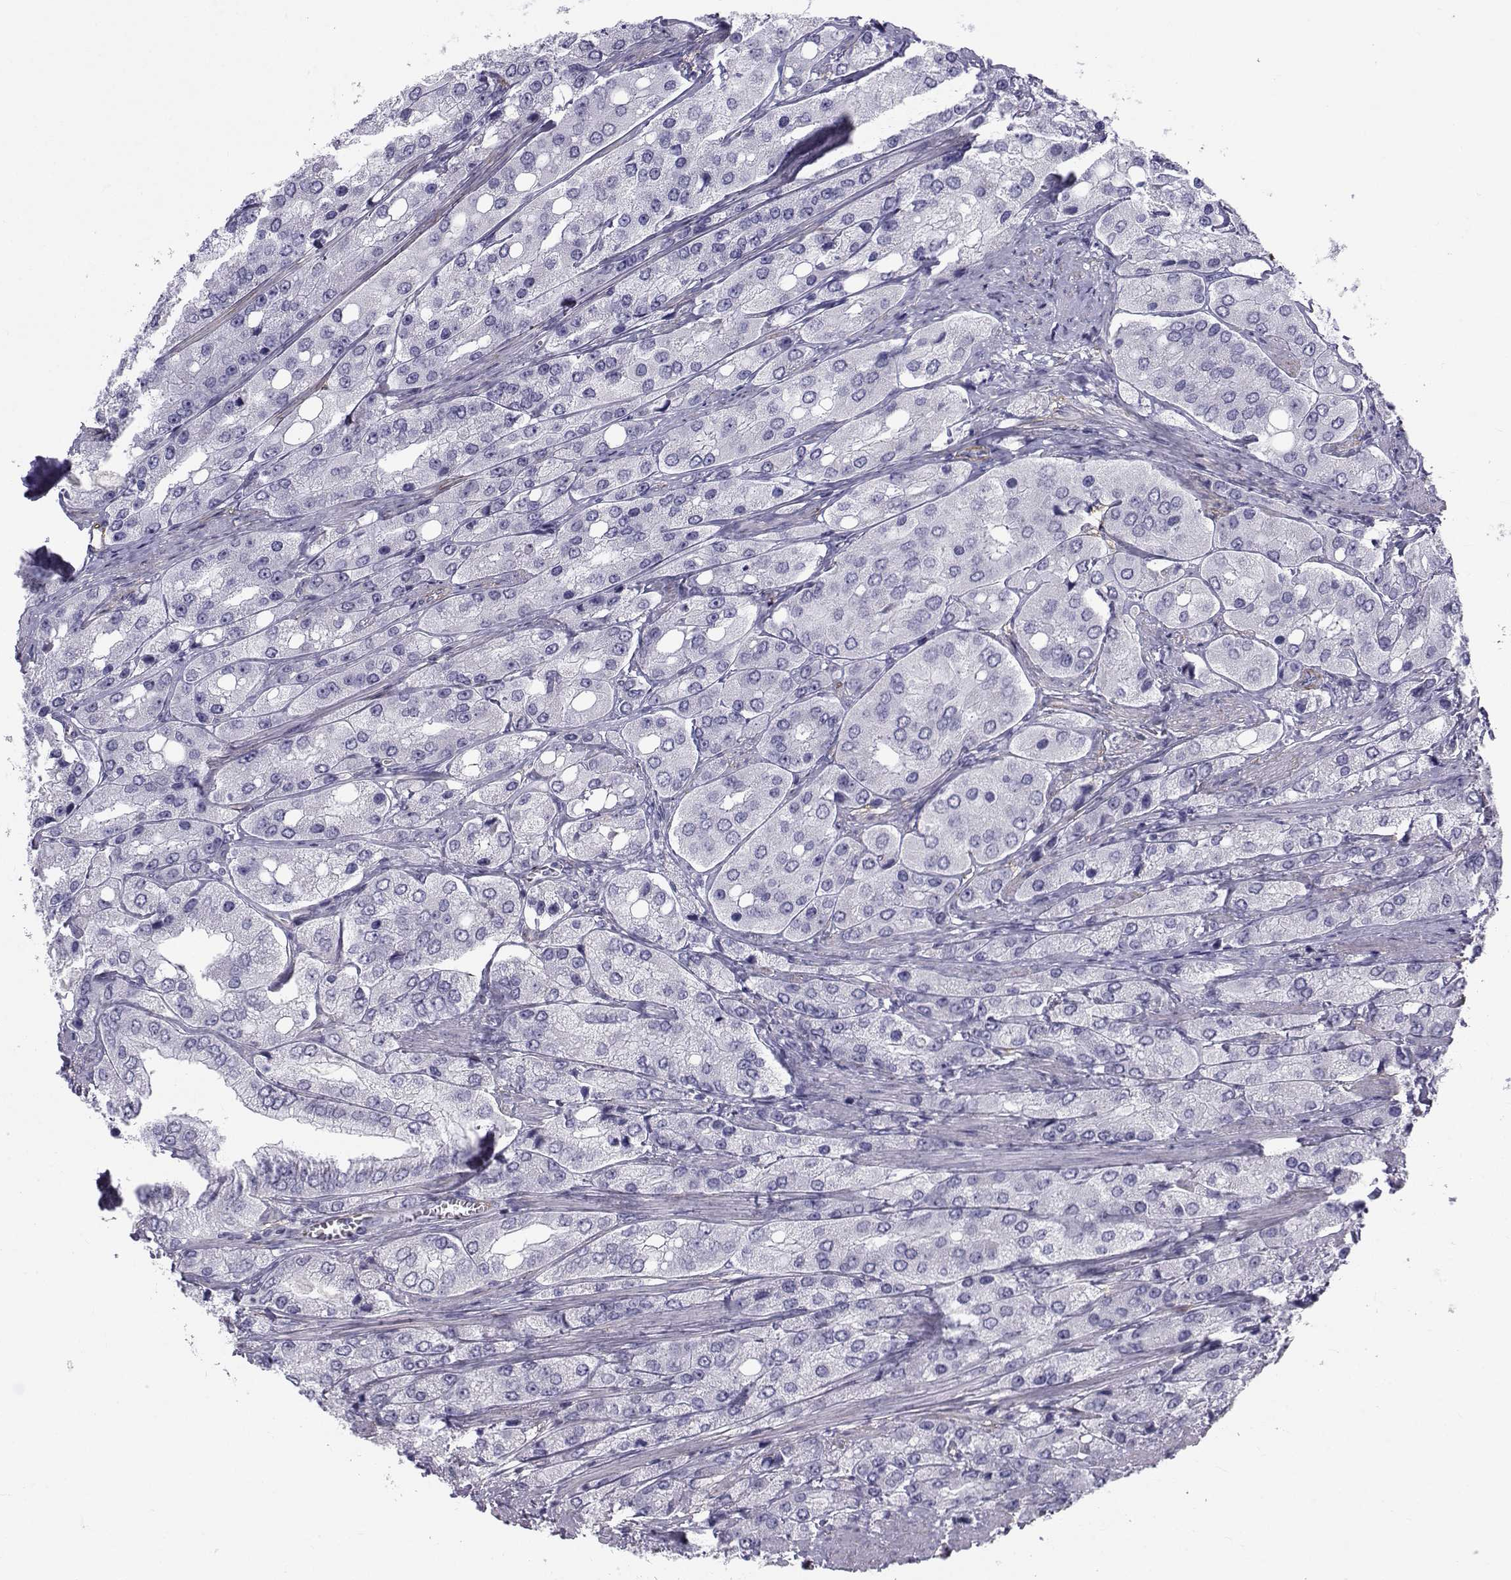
{"staining": {"intensity": "negative", "quantity": "none", "location": "none"}, "tissue": "prostate cancer", "cell_type": "Tumor cells", "image_type": "cancer", "snomed": [{"axis": "morphology", "description": "Adenocarcinoma, Low grade"}, {"axis": "topography", "description": "Prostate"}], "caption": "A photomicrograph of prostate adenocarcinoma (low-grade) stained for a protein shows no brown staining in tumor cells.", "gene": "SPANXD", "patient": {"sex": "male", "age": 69}}